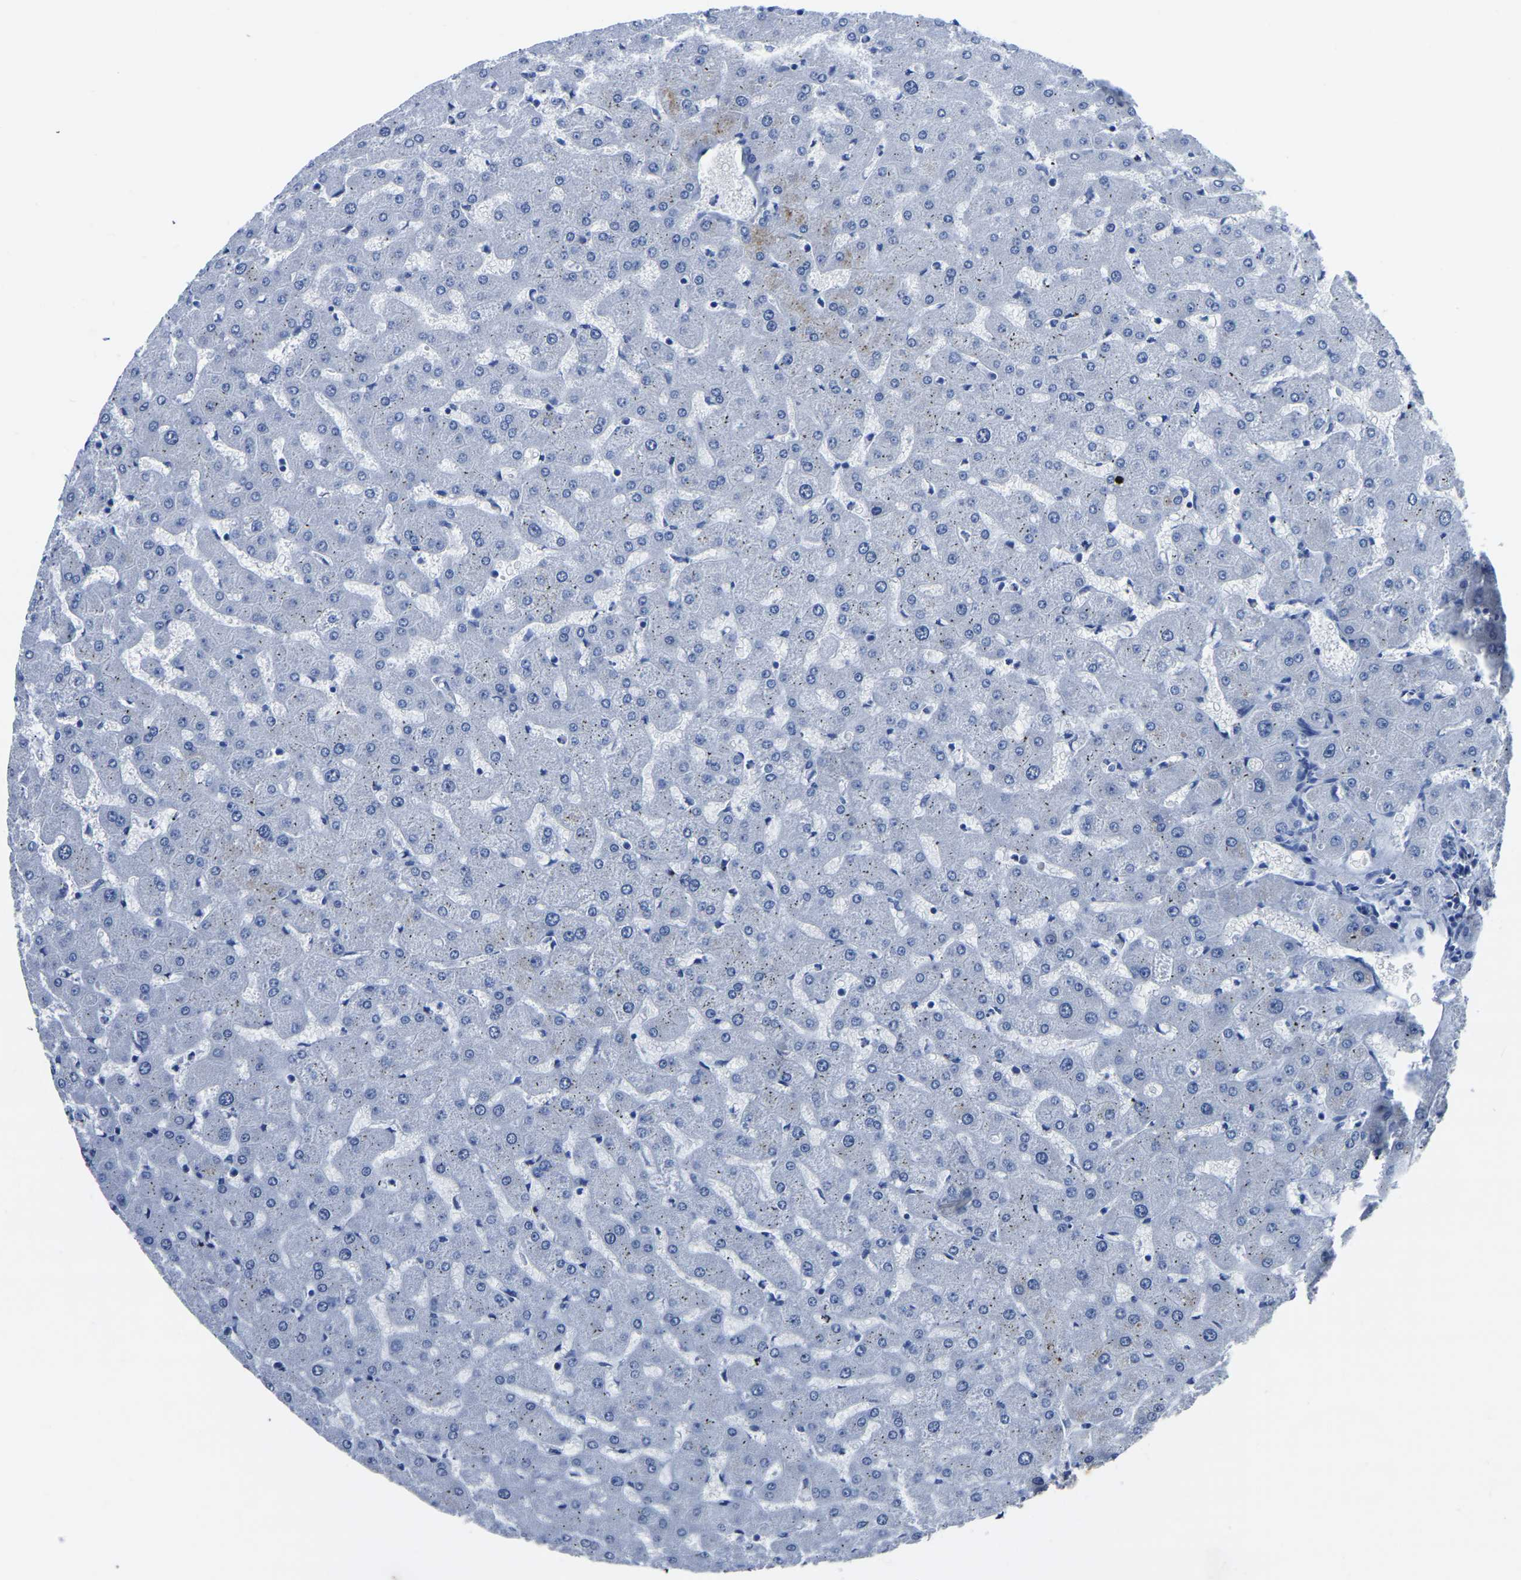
{"staining": {"intensity": "negative", "quantity": "none", "location": "none"}, "tissue": "liver", "cell_type": "Cholangiocytes", "image_type": "normal", "snomed": [{"axis": "morphology", "description": "Normal tissue, NOS"}, {"axis": "topography", "description": "Liver"}], "caption": "Cholangiocytes show no significant expression in unremarkable liver. (Stains: DAB (3,3'-diaminobenzidine) immunohistochemistry (IHC) with hematoxylin counter stain, Microscopy: brightfield microscopy at high magnification).", "gene": "SLC45A3", "patient": {"sex": "female", "age": 63}}